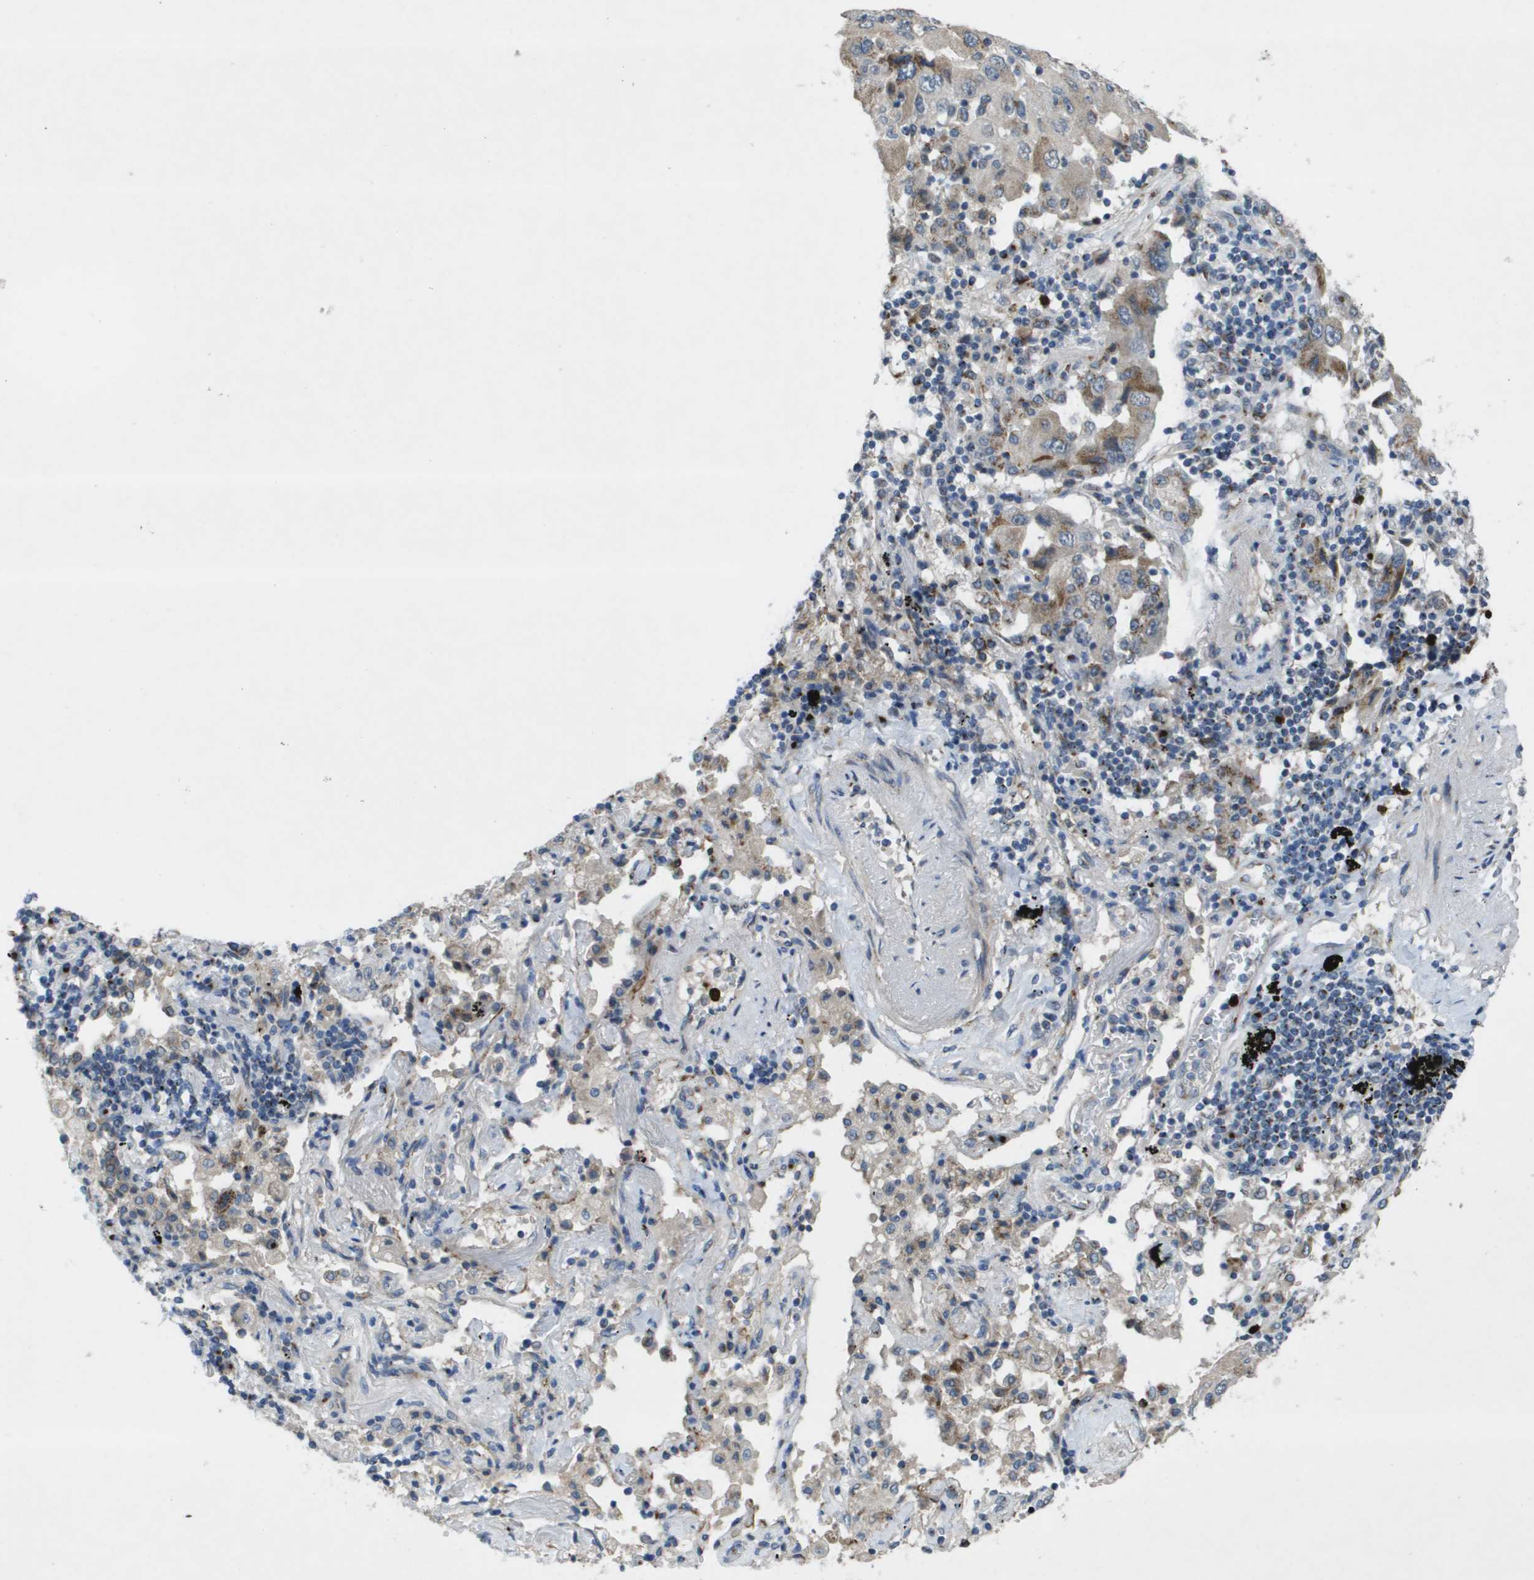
{"staining": {"intensity": "moderate", "quantity": "25%-75%", "location": "cytoplasmic/membranous"}, "tissue": "lung cancer", "cell_type": "Tumor cells", "image_type": "cancer", "snomed": [{"axis": "morphology", "description": "Adenocarcinoma, NOS"}, {"axis": "topography", "description": "Lung"}], "caption": "Immunohistochemical staining of human lung adenocarcinoma shows moderate cytoplasmic/membranous protein staining in about 25%-75% of tumor cells.", "gene": "QSOX2", "patient": {"sex": "female", "age": 65}}